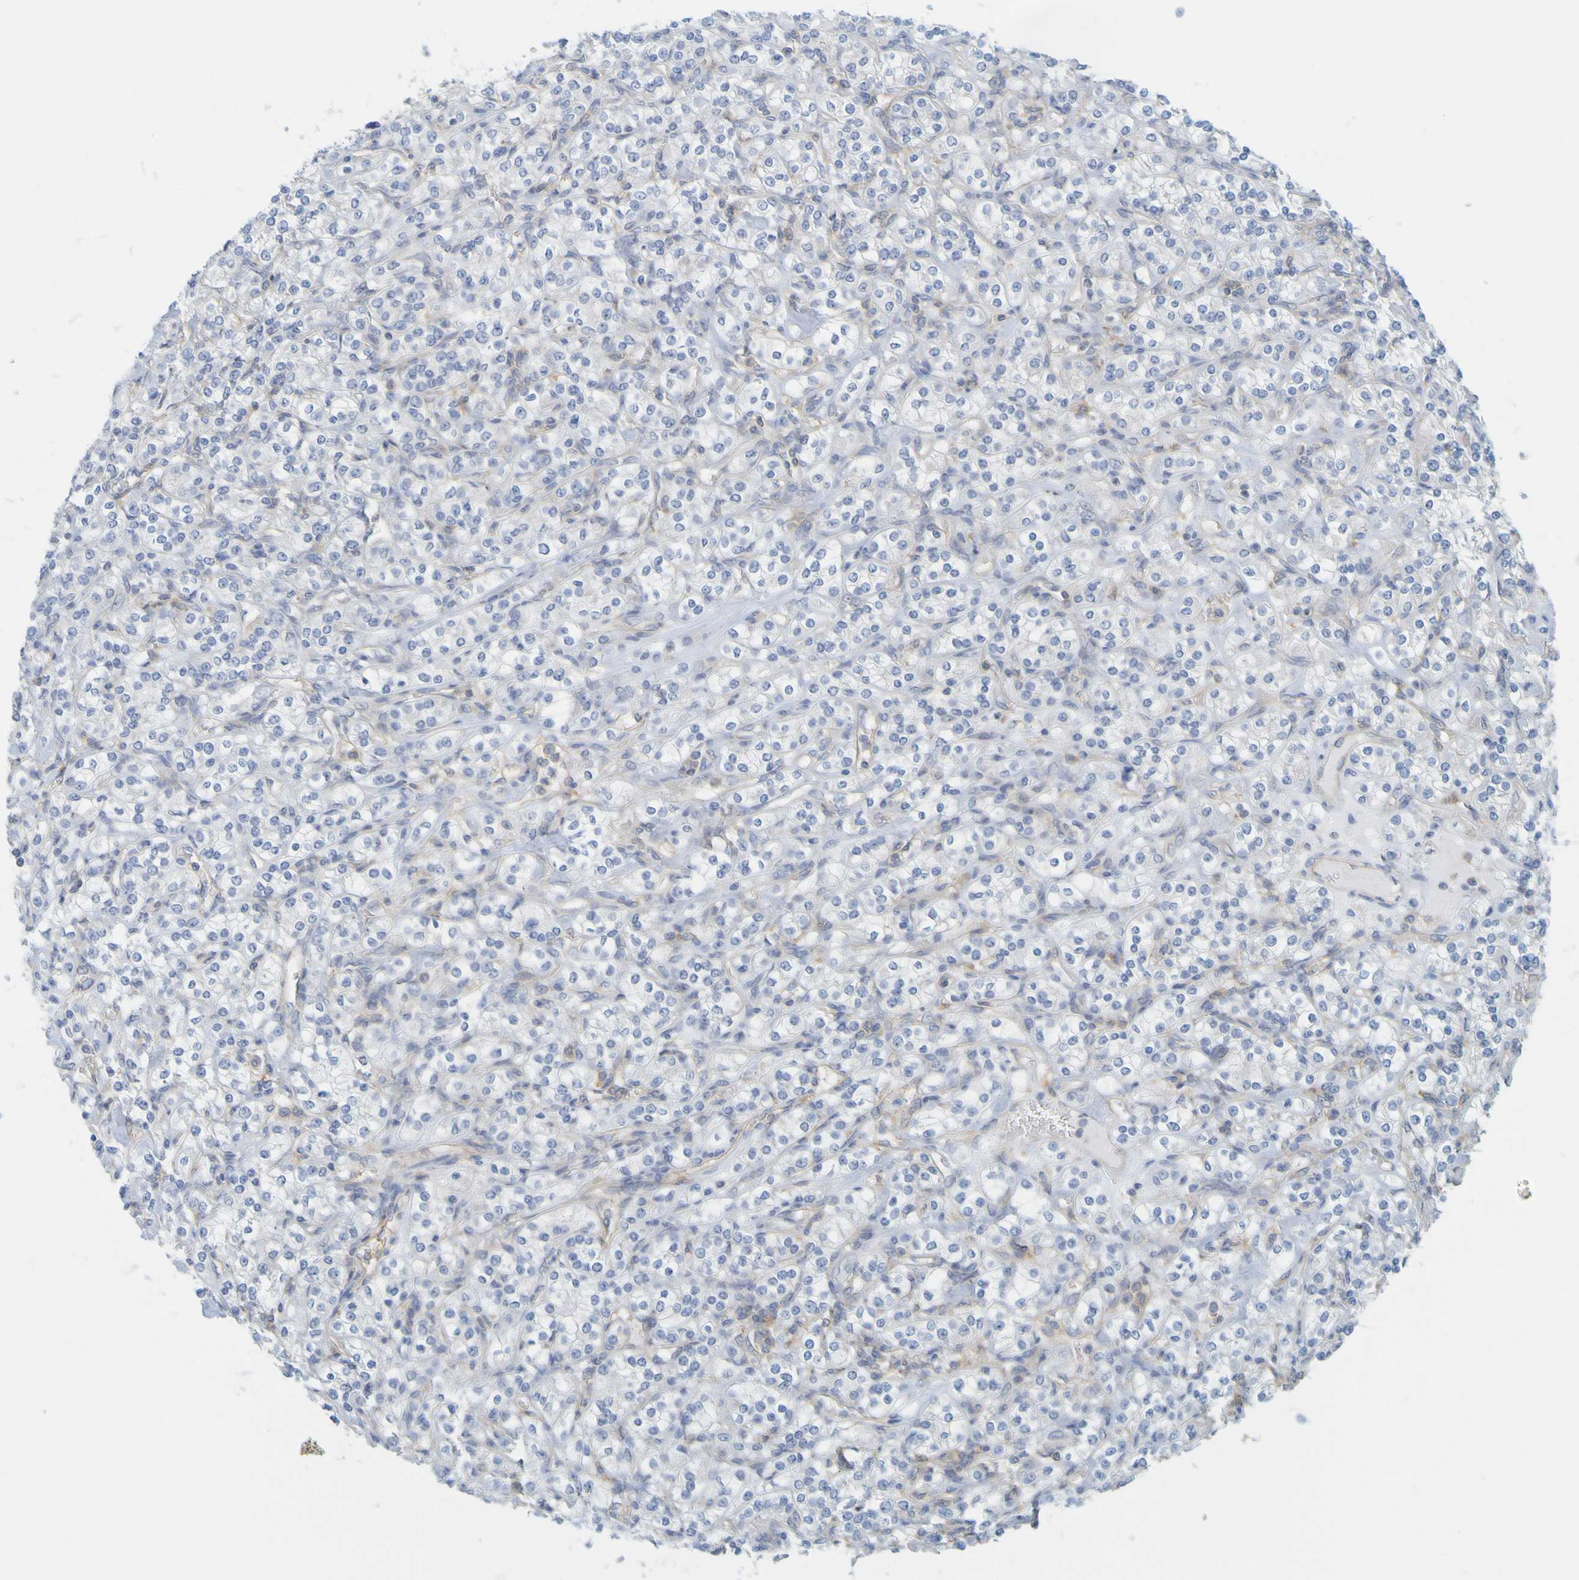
{"staining": {"intensity": "negative", "quantity": "none", "location": "none"}, "tissue": "renal cancer", "cell_type": "Tumor cells", "image_type": "cancer", "snomed": [{"axis": "morphology", "description": "Adenocarcinoma, NOS"}, {"axis": "topography", "description": "Kidney"}], "caption": "Immunohistochemical staining of renal cancer reveals no significant positivity in tumor cells. (DAB (3,3'-diaminobenzidine) immunohistochemistry (IHC) with hematoxylin counter stain).", "gene": "APPL1", "patient": {"sex": "male", "age": 77}}